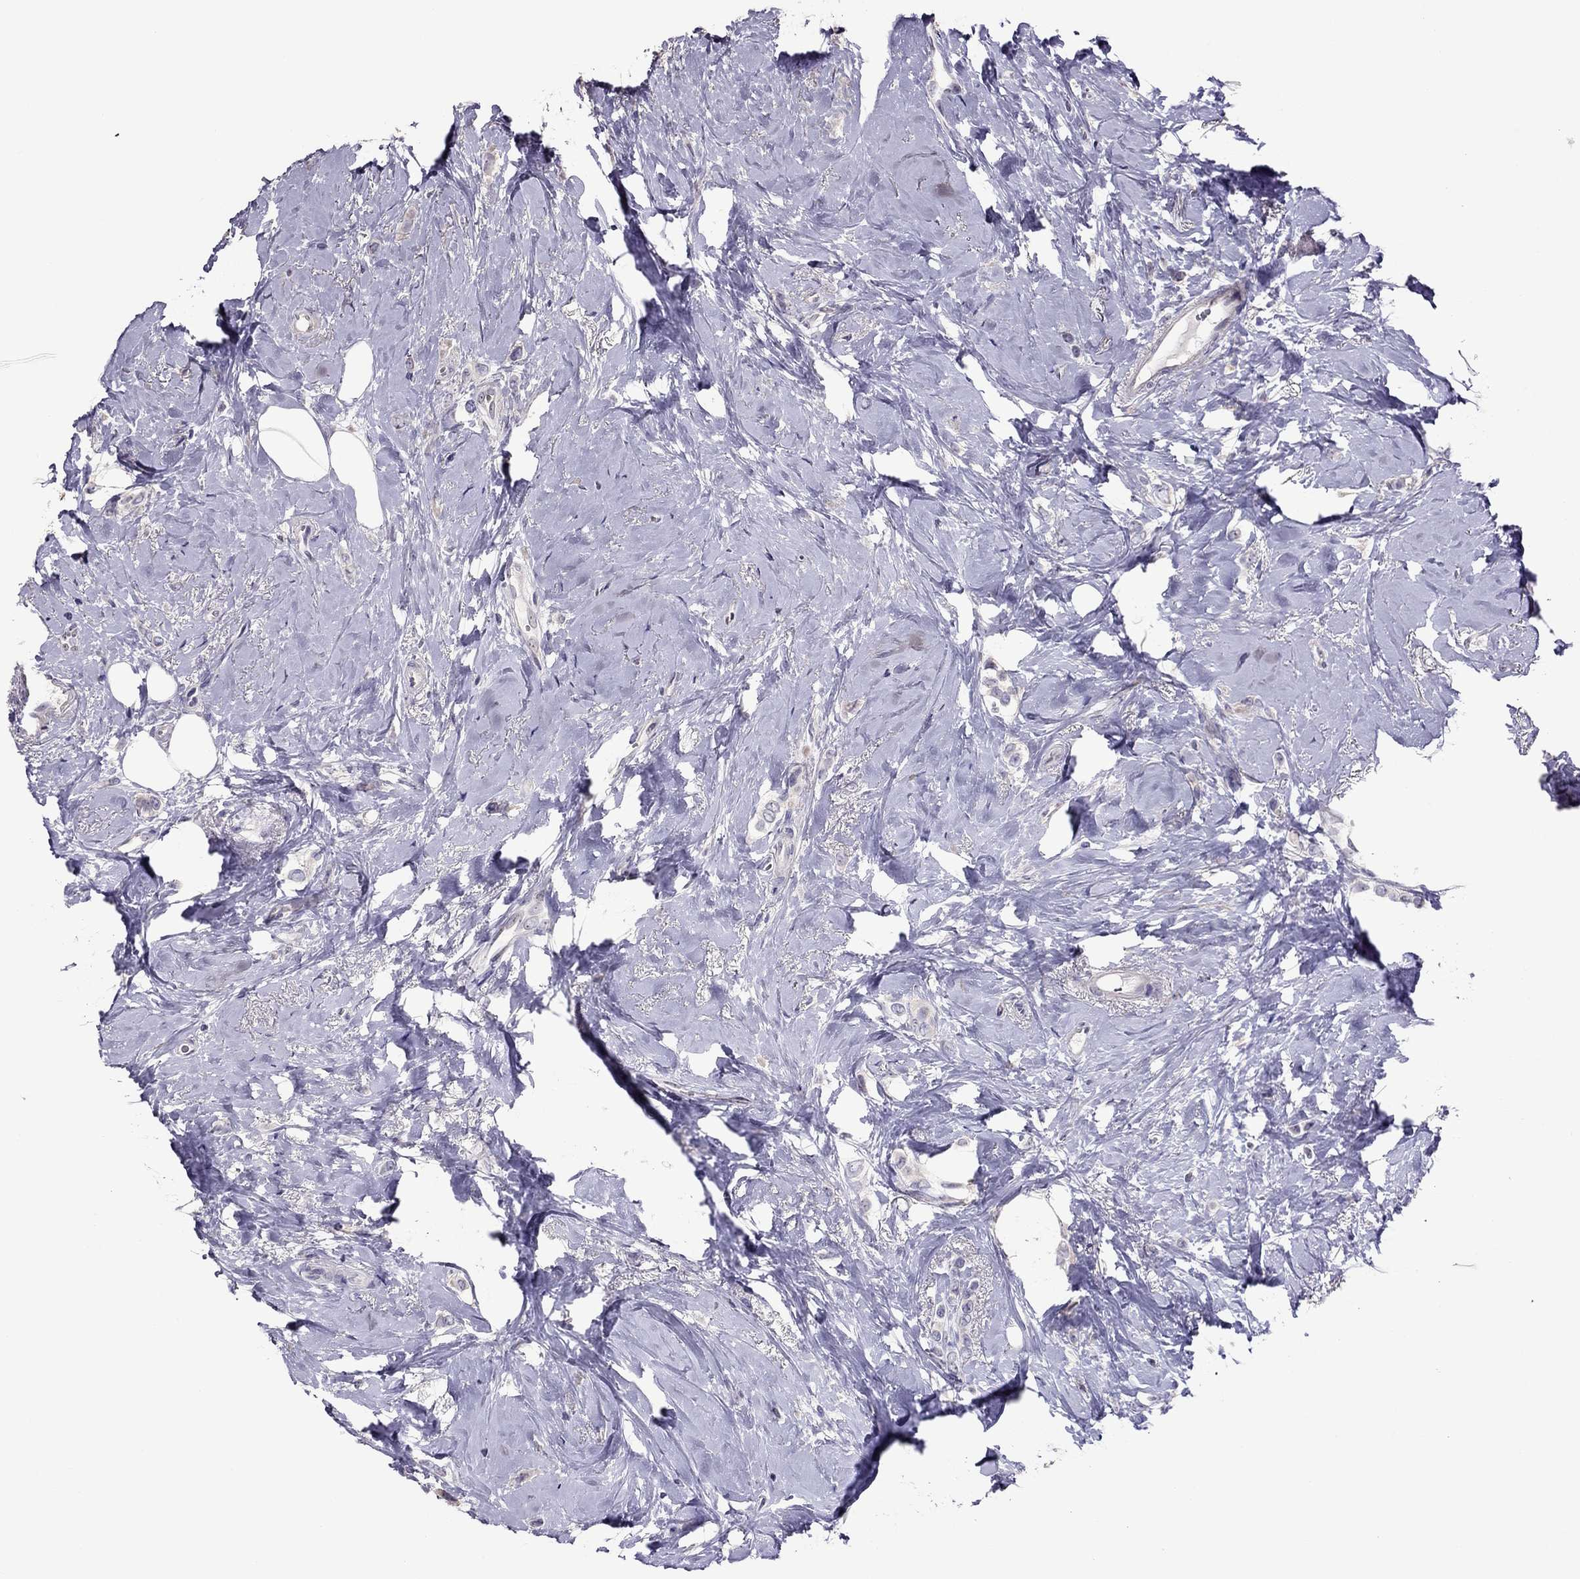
{"staining": {"intensity": "negative", "quantity": "none", "location": "none"}, "tissue": "breast cancer", "cell_type": "Tumor cells", "image_type": "cancer", "snomed": [{"axis": "morphology", "description": "Lobular carcinoma"}, {"axis": "topography", "description": "Breast"}], "caption": "DAB immunohistochemical staining of human breast cancer exhibits no significant expression in tumor cells.", "gene": "LRRC46", "patient": {"sex": "female", "age": 66}}